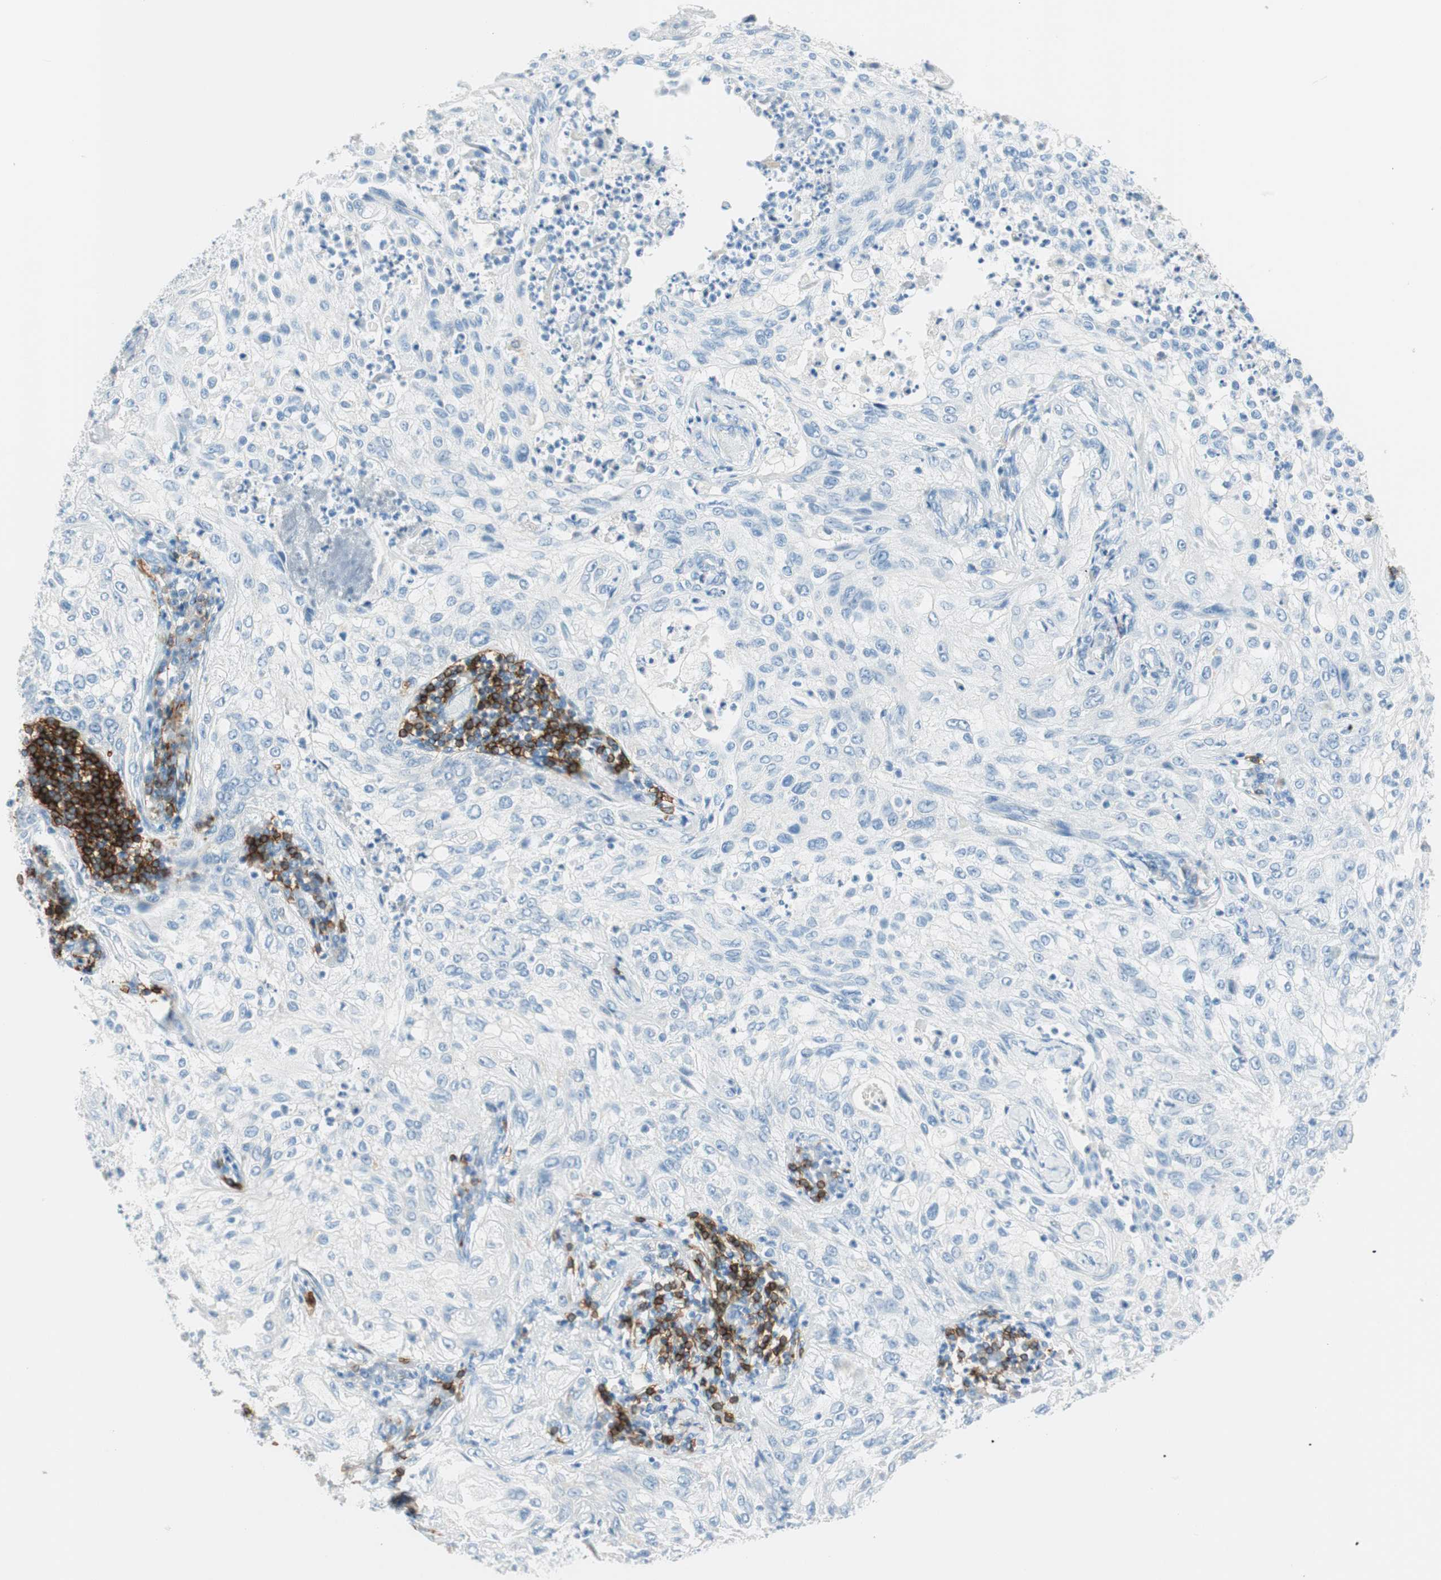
{"staining": {"intensity": "negative", "quantity": "none", "location": "none"}, "tissue": "lung cancer", "cell_type": "Tumor cells", "image_type": "cancer", "snomed": [{"axis": "morphology", "description": "Inflammation, NOS"}, {"axis": "morphology", "description": "Squamous cell carcinoma, NOS"}, {"axis": "topography", "description": "Lymph node"}, {"axis": "topography", "description": "Soft tissue"}, {"axis": "topography", "description": "Lung"}], "caption": "The photomicrograph demonstrates no significant positivity in tumor cells of lung squamous cell carcinoma.", "gene": "TNFRSF13C", "patient": {"sex": "male", "age": 66}}